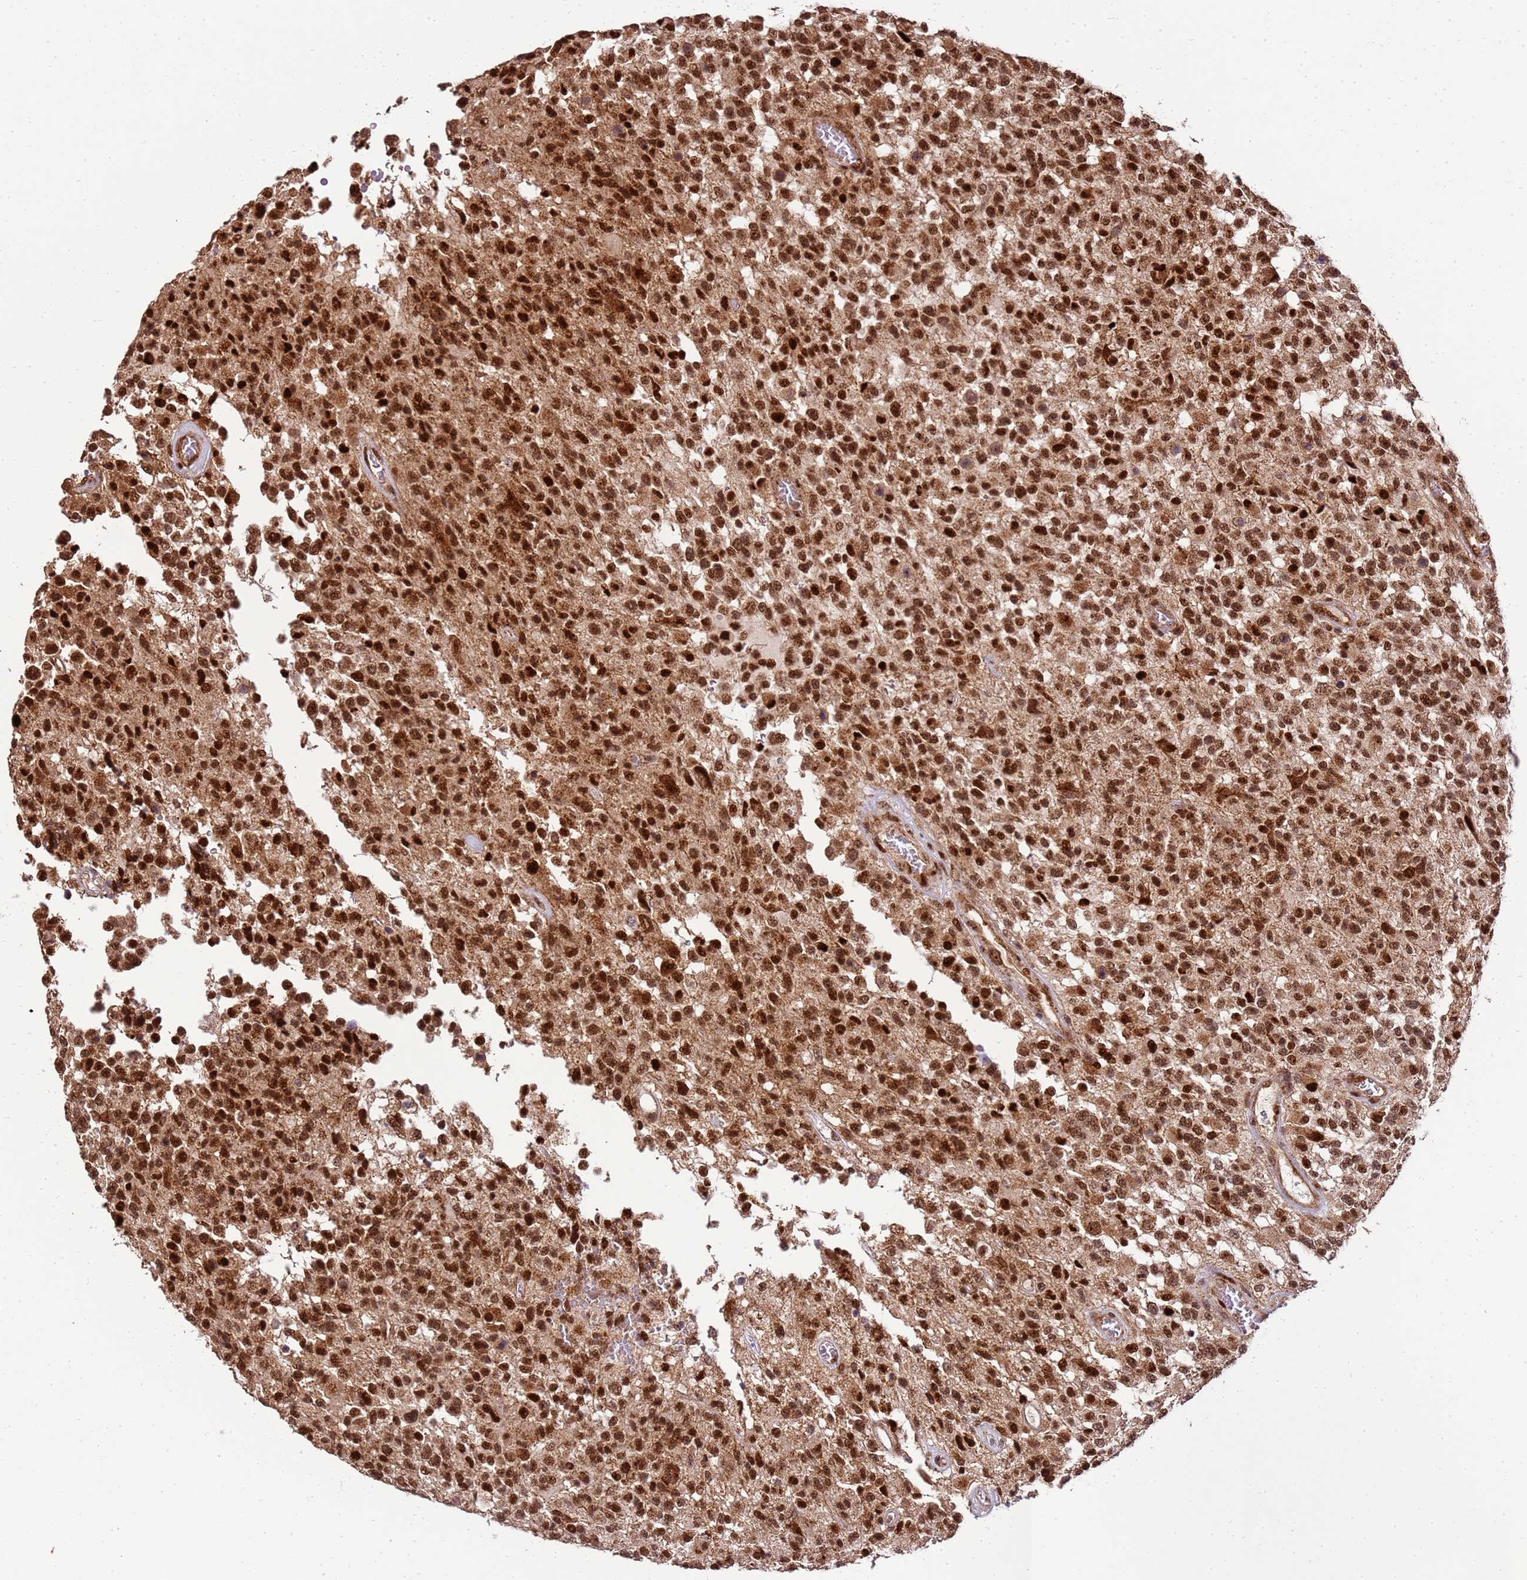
{"staining": {"intensity": "strong", "quantity": ">75%", "location": "nuclear"}, "tissue": "glioma", "cell_type": "Tumor cells", "image_type": "cancer", "snomed": [{"axis": "morphology", "description": "Glioma, malignant, High grade"}, {"axis": "morphology", "description": "Glioblastoma, NOS"}, {"axis": "topography", "description": "Brain"}], "caption": "Brown immunohistochemical staining in human glioblastoma shows strong nuclear expression in approximately >75% of tumor cells. Using DAB (3,3'-diaminobenzidine) (brown) and hematoxylin (blue) stains, captured at high magnification using brightfield microscopy.", "gene": "PEX14", "patient": {"sex": "male", "age": 60}}